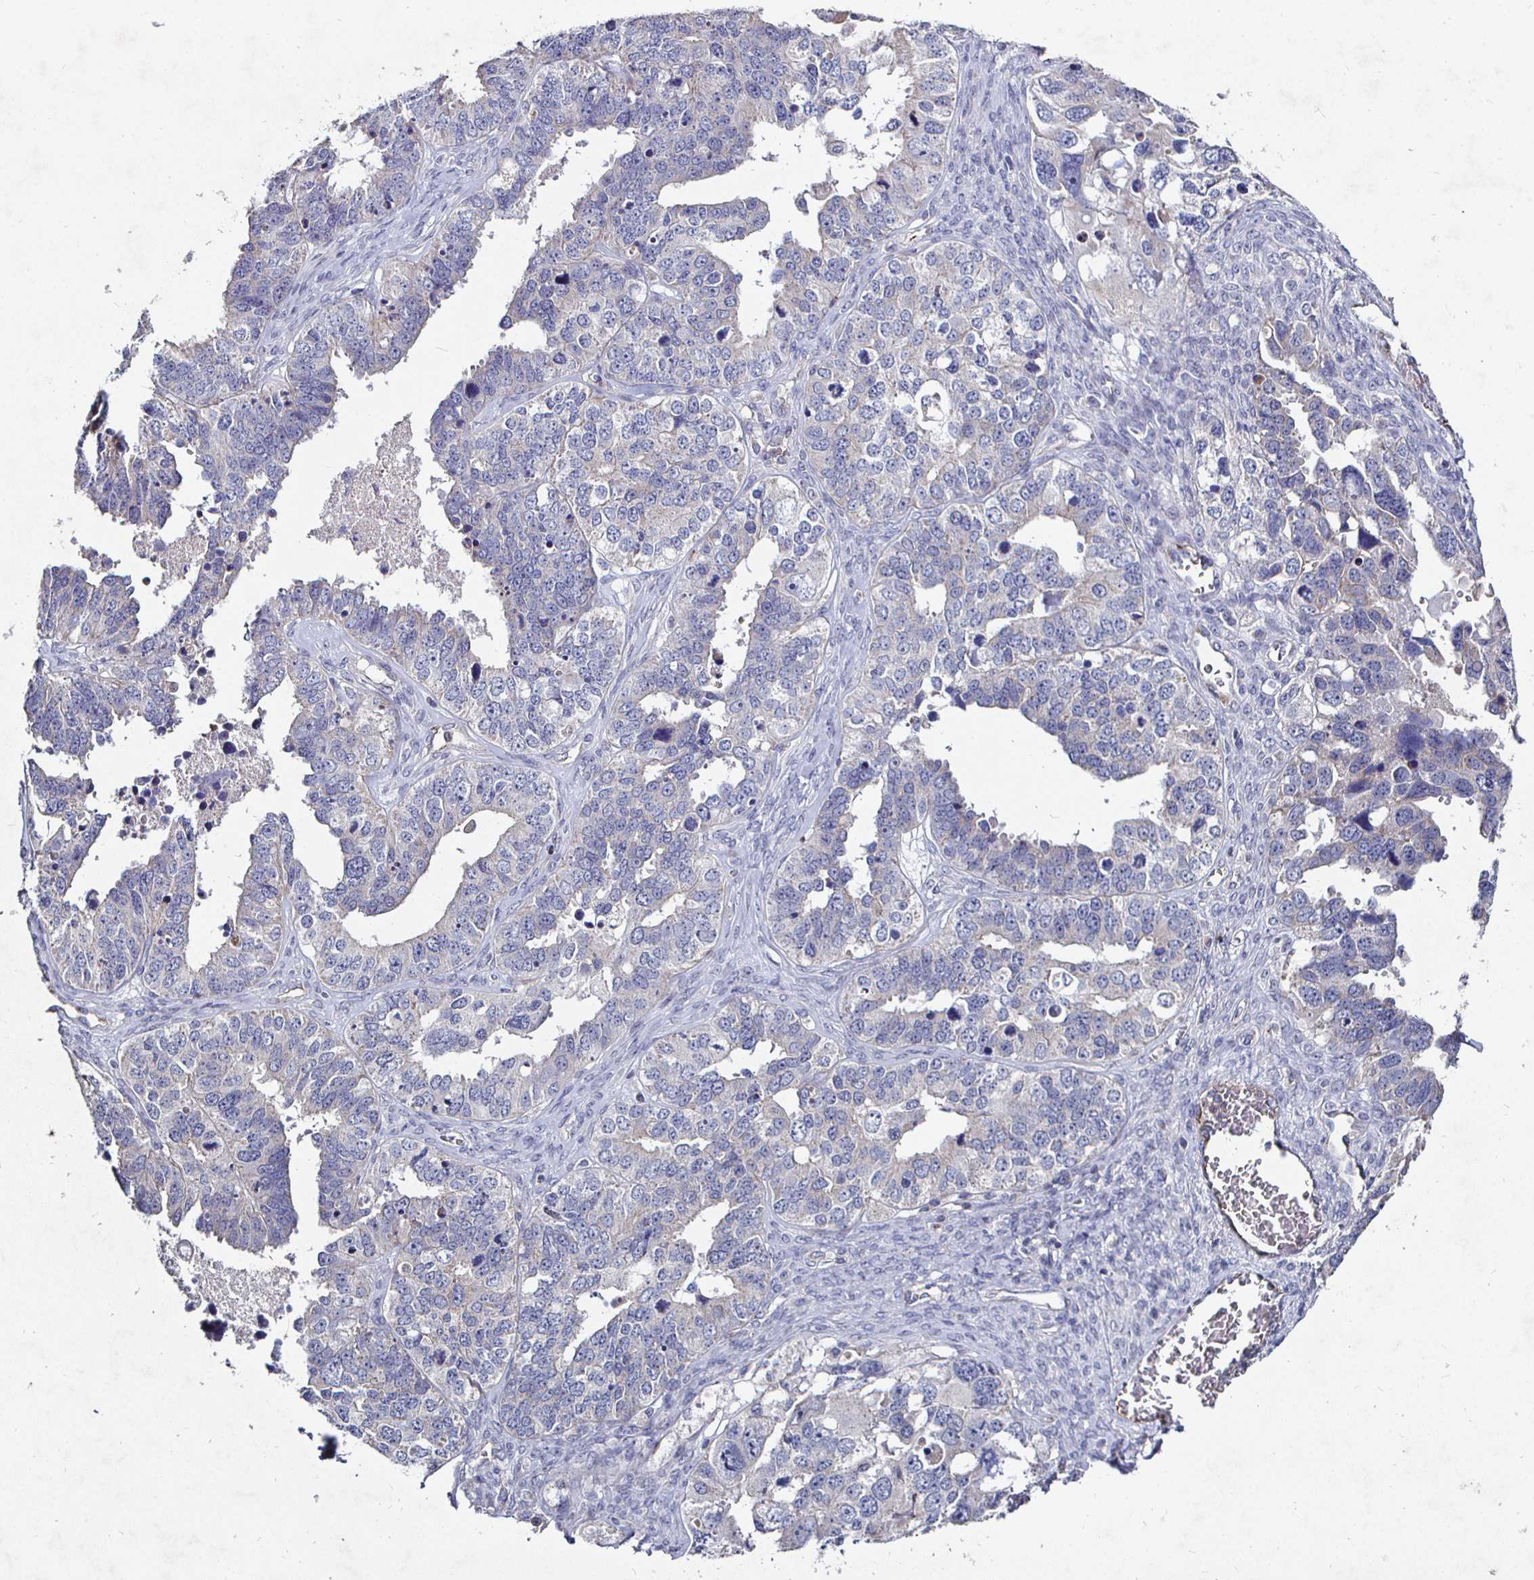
{"staining": {"intensity": "weak", "quantity": "<25%", "location": "cytoplasmic/membranous"}, "tissue": "ovarian cancer", "cell_type": "Tumor cells", "image_type": "cancer", "snomed": [{"axis": "morphology", "description": "Cystadenocarcinoma, serous, NOS"}, {"axis": "topography", "description": "Ovary"}], "caption": "Tumor cells are negative for brown protein staining in ovarian serous cystadenocarcinoma.", "gene": "NRSN1", "patient": {"sex": "female", "age": 76}}